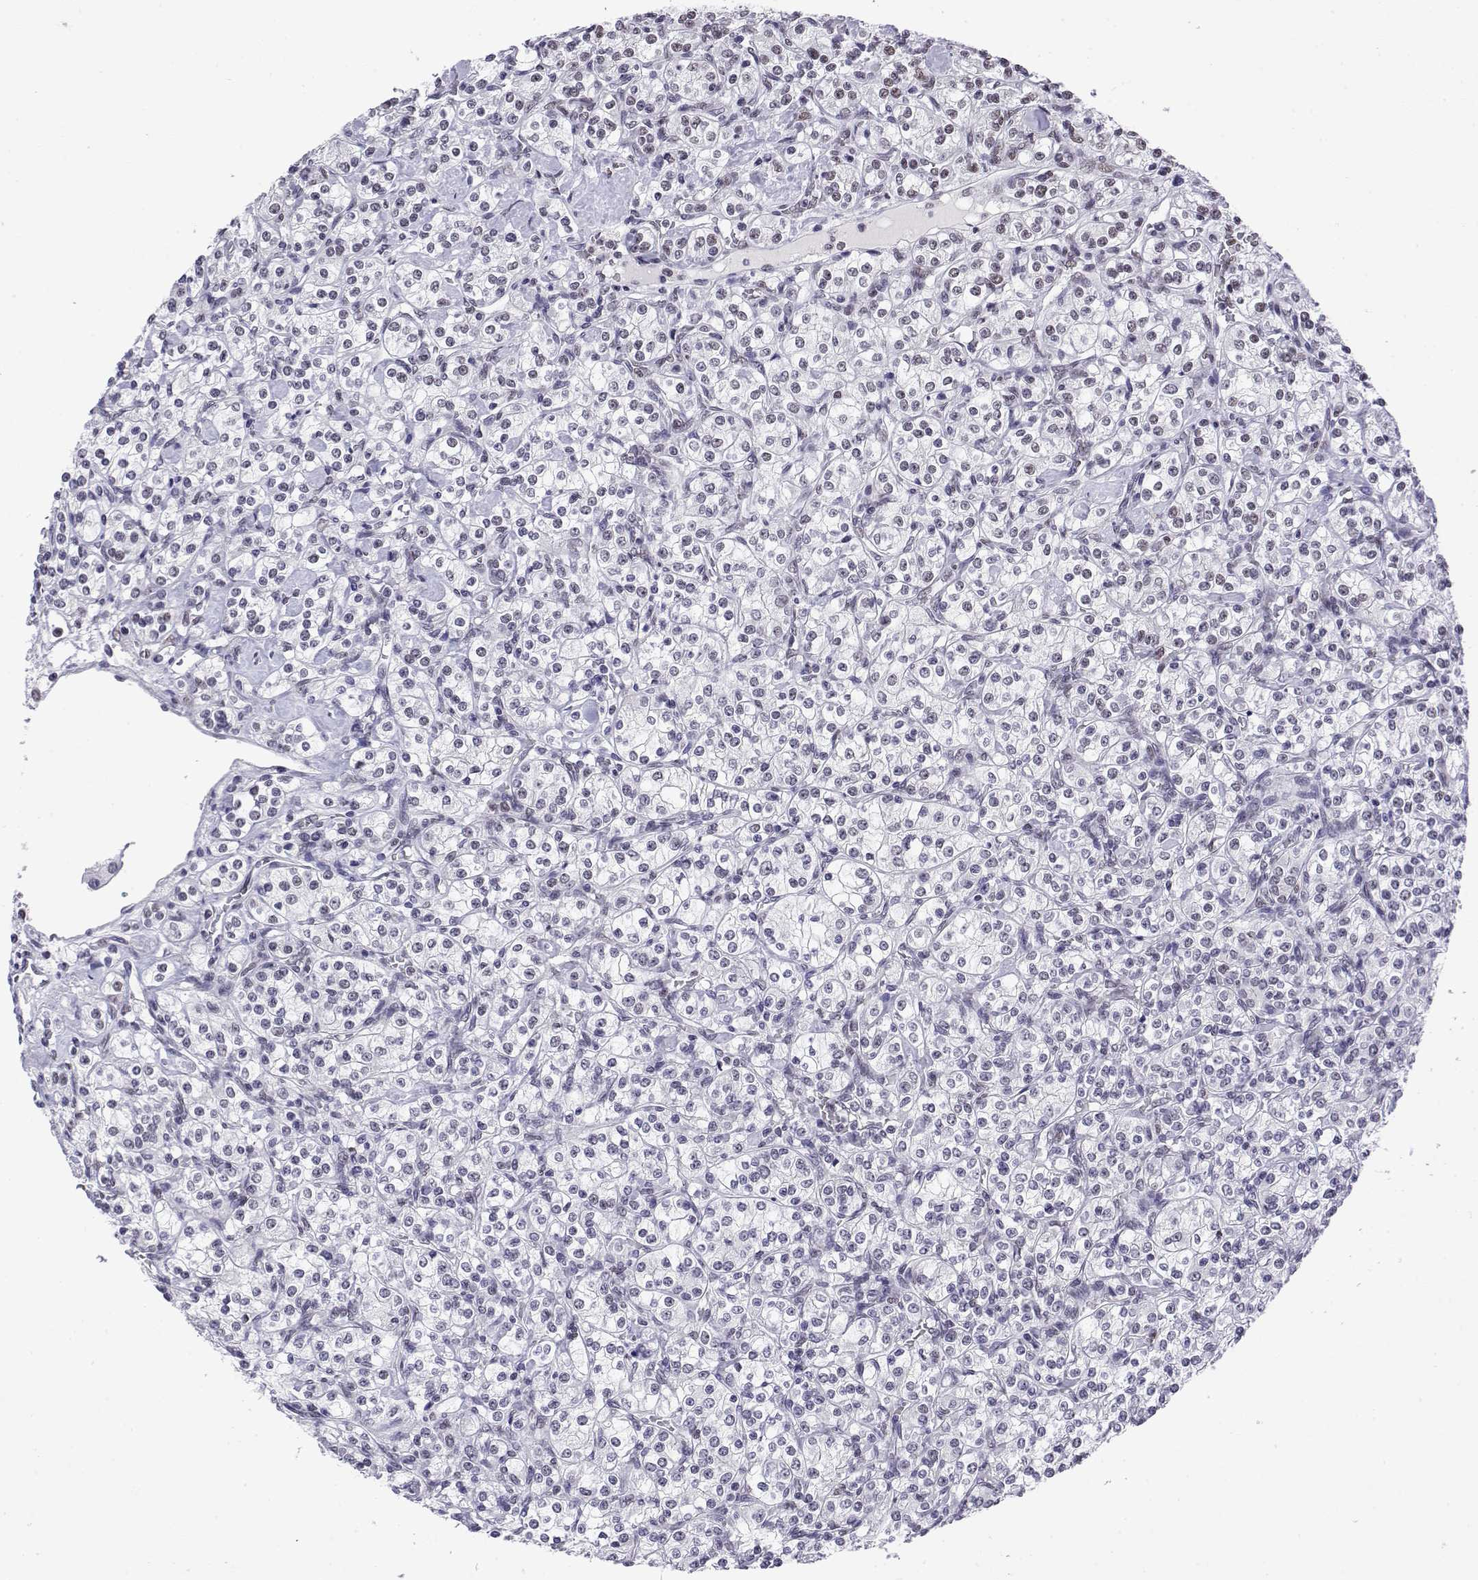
{"staining": {"intensity": "negative", "quantity": "none", "location": "none"}, "tissue": "renal cancer", "cell_type": "Tumor cells", "image_type": "cancer", "snomed": [{"axis": "morphology", "description": "Adenocarcinoma, NOS"}, {"axis": "topography", "description": "Kidney"}], "caption": "This is an IHC image of human renal adenocarcinoma. There is no positivity in tumor cells.", "gene": "POLDIP3", "patient": {"sex": "male", "age": 77}}